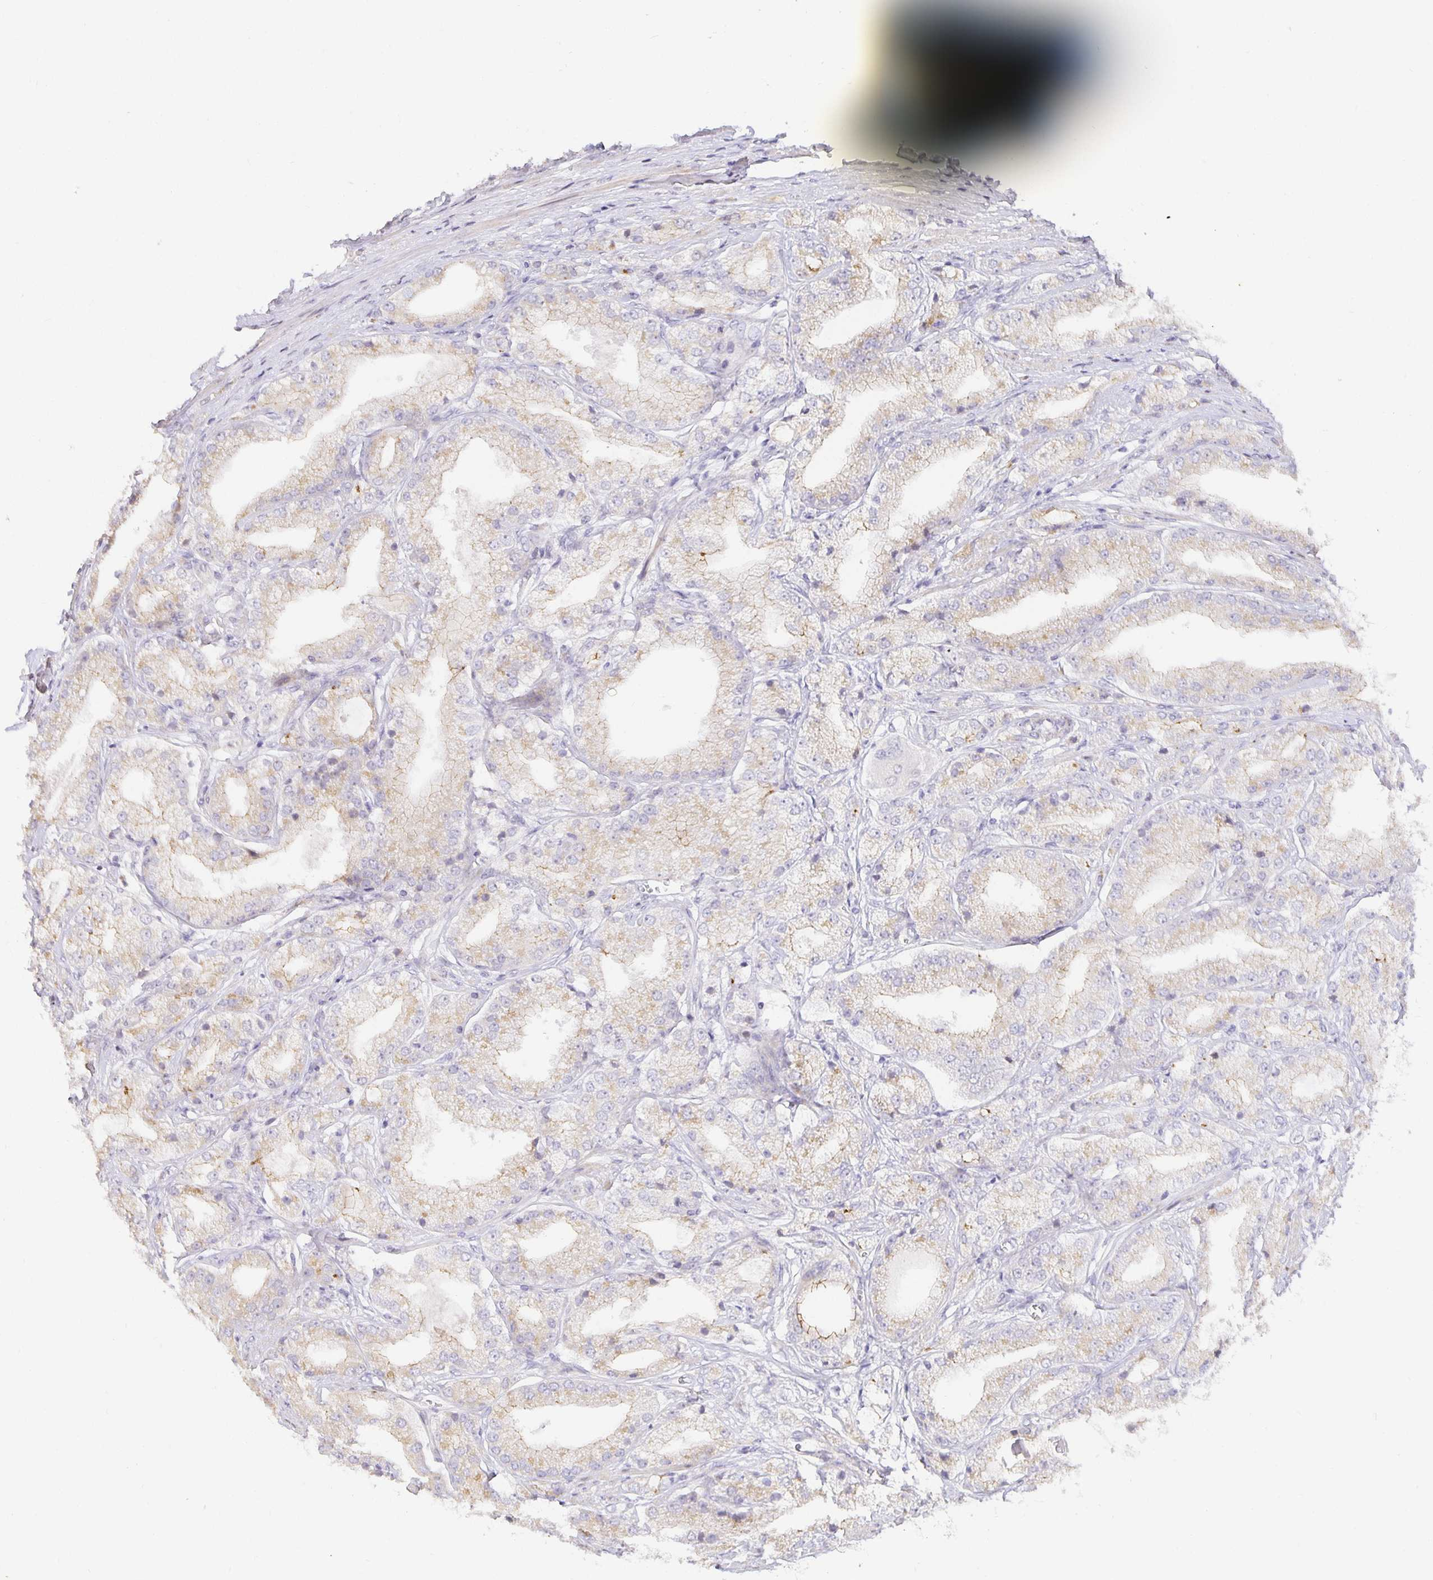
{"staining": {"intensity": "weak", "quantity": "<25%", "location": "cytoplasmic/membranous"}, "tissue": "prostate cancer", "cell_type": "Tumor cells", "image_type": "cancer", "snomed": [{"axis": "morphology", "description": "Adenocarcinoma, High grade"}, {"axis": "topography", "description": "Prostate"}], "caption": "Photomicrograph shows no protein staining in tumor cells of prostate cancer tissue.", "gene": "TJP3", "patient": {"sex": "male", "age": 61}}